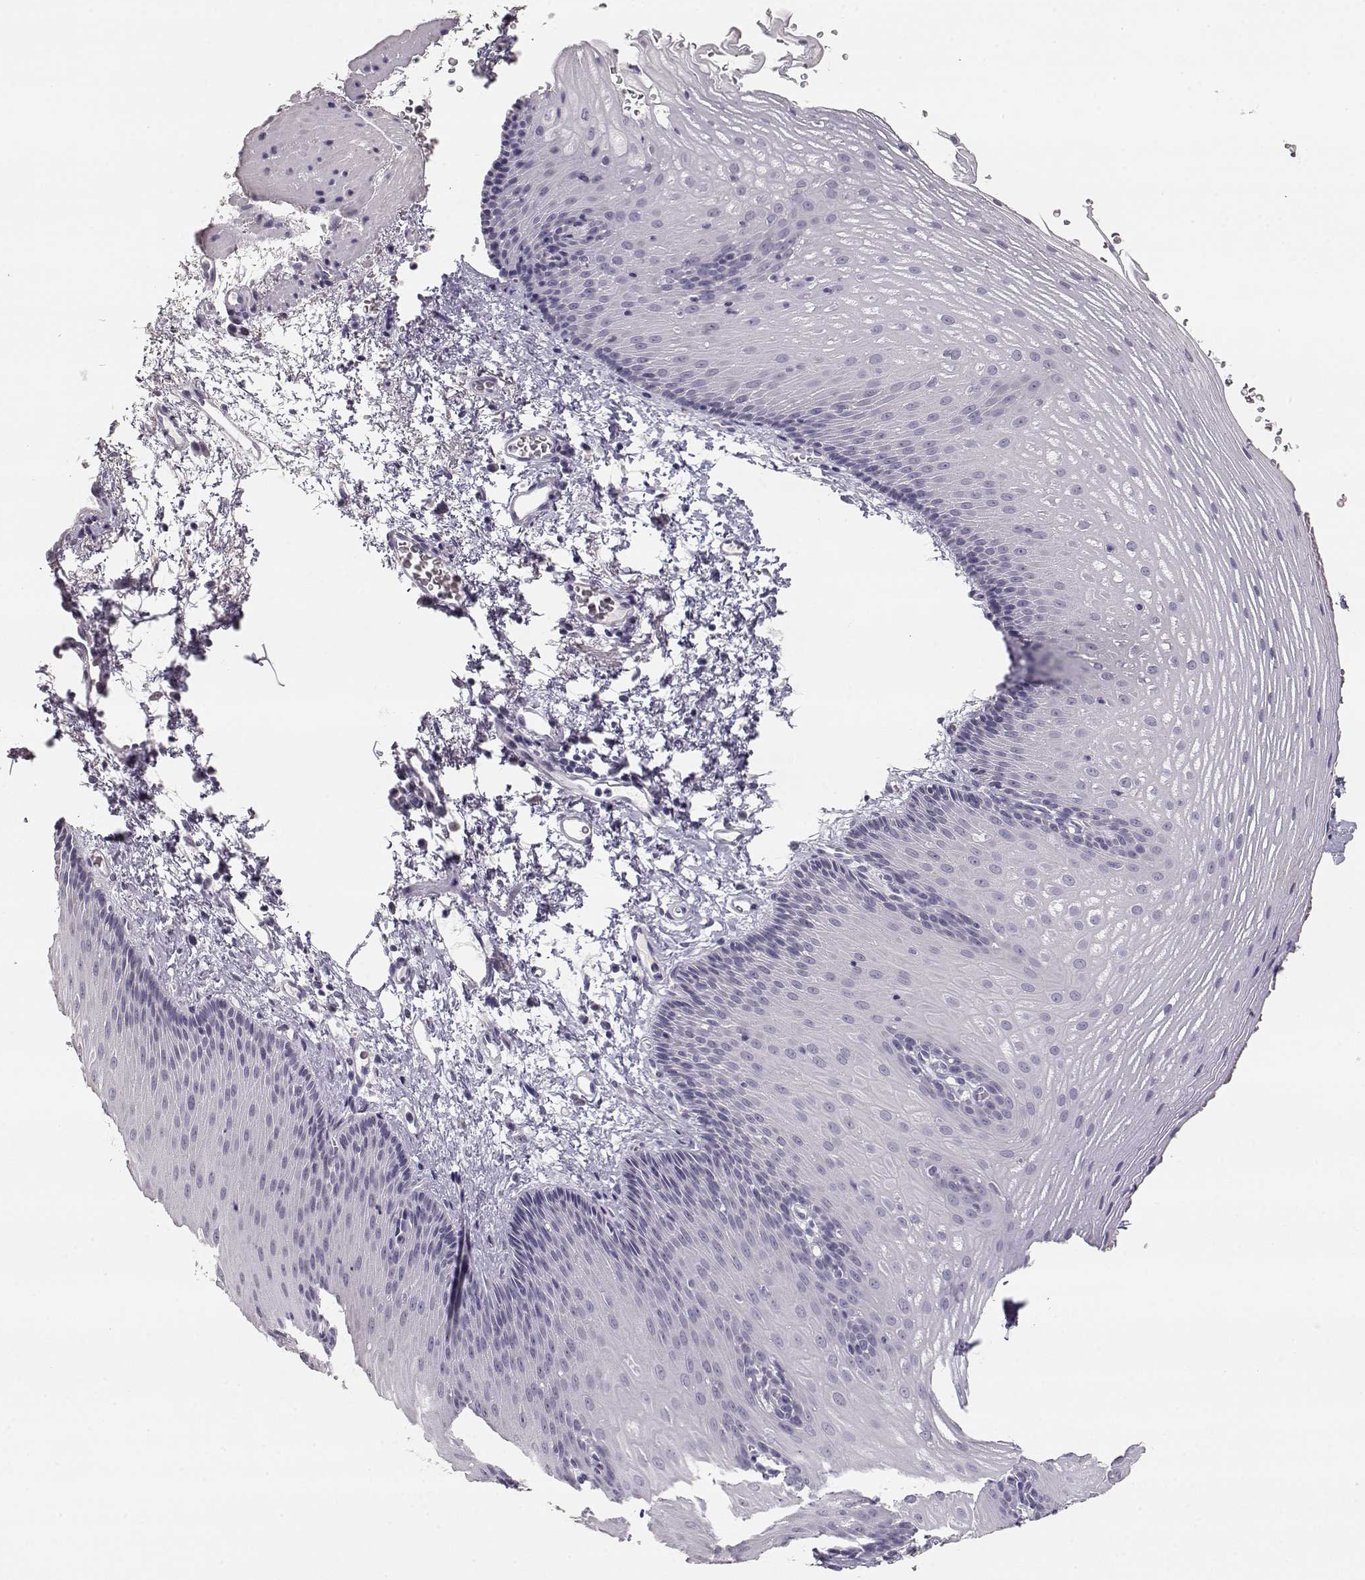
{"staining": {"intensity": "negative", "quantity": "none", "location": "none"}, "tissue": "esophagus", "cell_type": "Squamous epithelial cells", "image_type": "normal", "snomed": [{"axis": "morphology", "description": "Normal tissue, NOS"}, {"axis": "topography", "description": "Esophagus"}], "caption": "Immunohistochemistry (IHC) micrograph of unremarkable esophagus stained for a protein (brown), which exhibits no expression in squamous epithelial cells.", "gene": "TKTL1", "patient": {"sex": "male", "age": 76}}